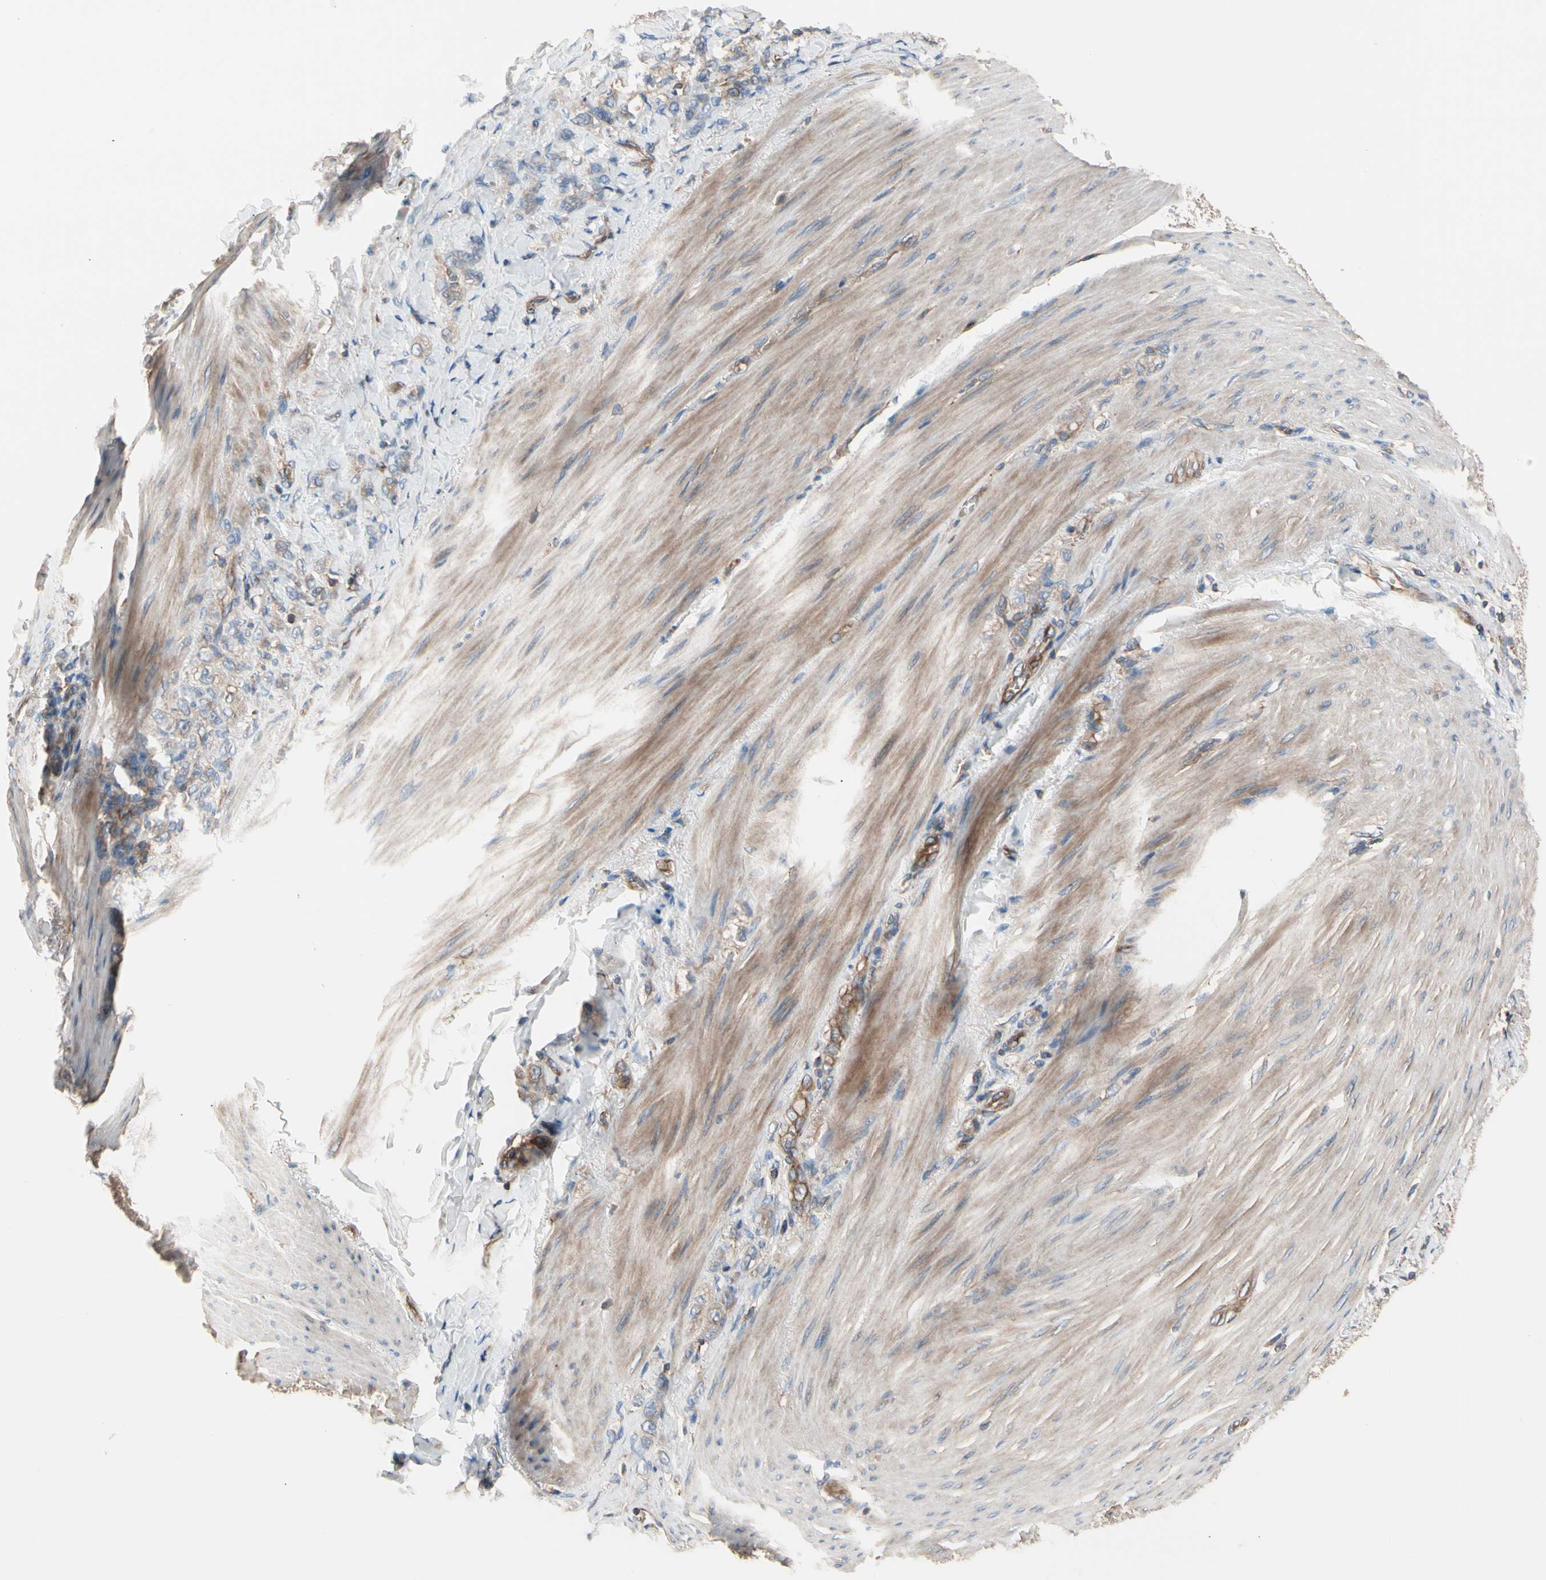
{"staining": {"intensity": "weak", "quantity": "25%-75%", "location": "cytoplasmic/membranous"}, "tissue": "stomach cancer", "cell_type": "Tumor cells", "image_type": "cancer", "snomed": [{"axis": "morphology", "description": "Adenocarcinoma, NOS"}, {"axis": "topography", "description": "Stomach"}], "caption": "Protein expression analysis of human stomach cancer (adenocarcinoma) reveals weak cytoplasmic/membranous positivity in approximately 25%-75% of tumor cells.", "gene": "ROCK1", "patient": {"sex": "male", "age": 82}}